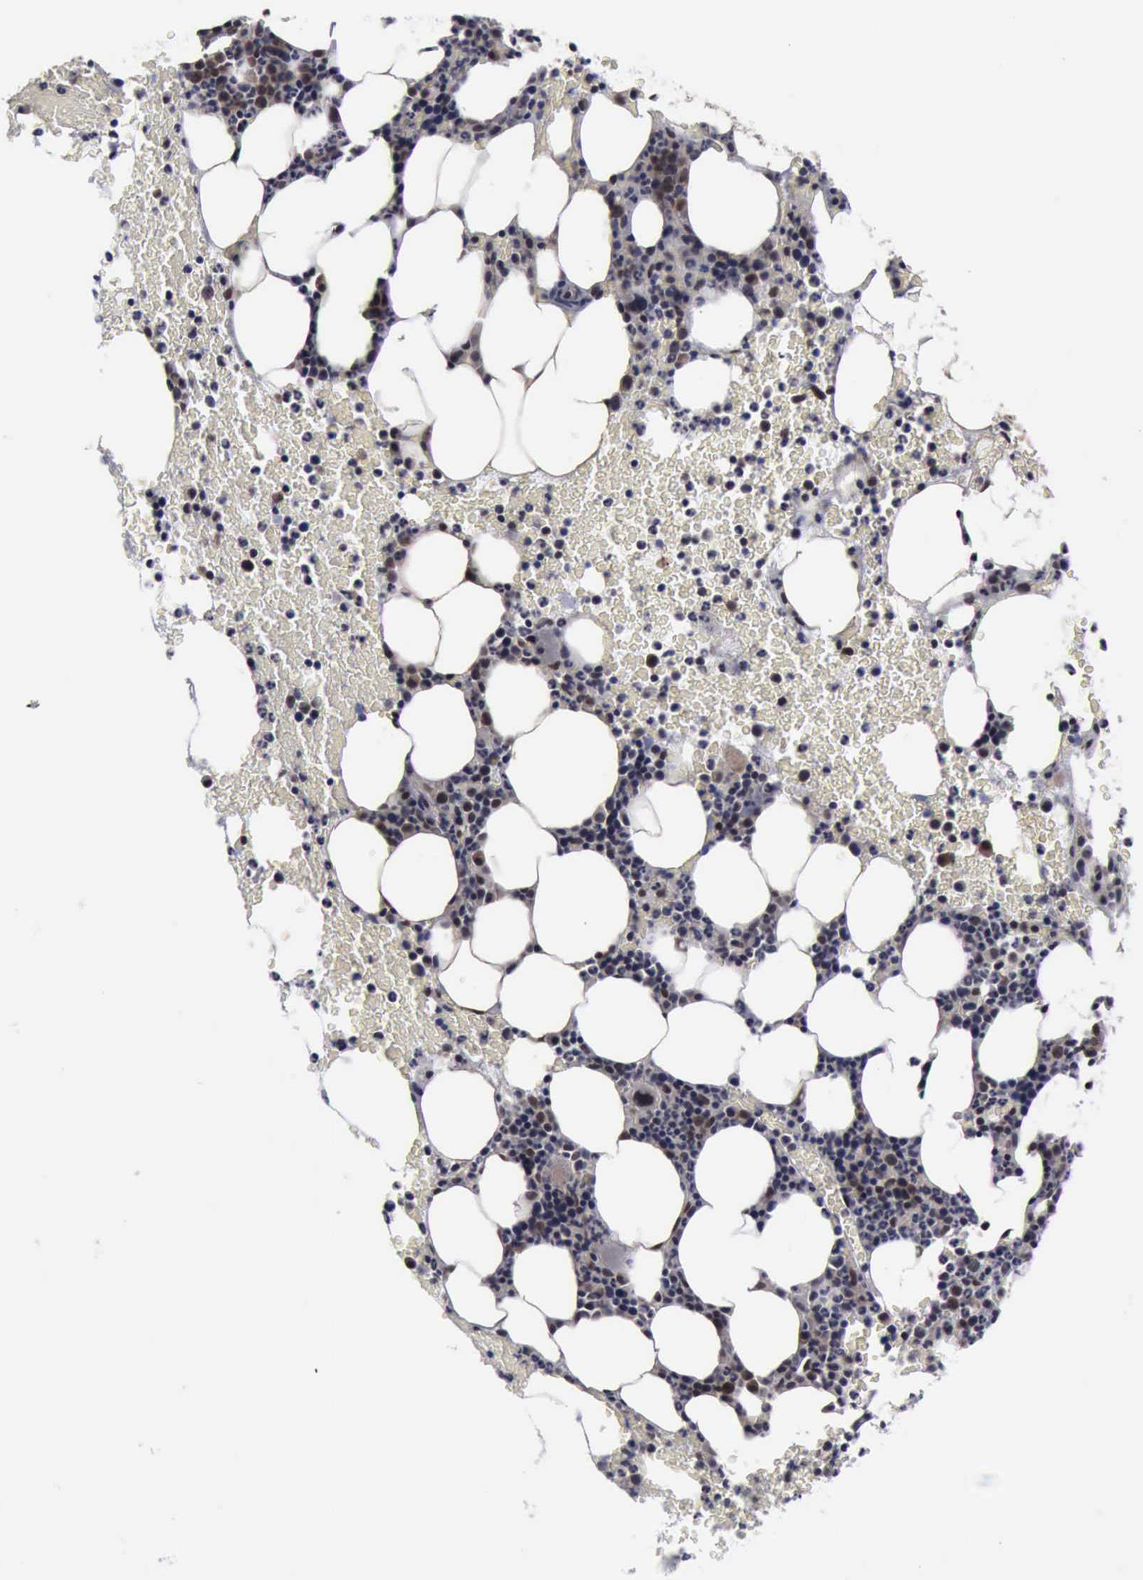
{"staining": {"intensity": "weak", "quantity": "25%-75%", "location": "cytoplasmic/membranous,nuclear"}, "tissue": "bone marrow", "cell_type": "Hematopoietic cells", "image_type": "normal", "snomed": [{"axis": "morphology", "description": "Normal tissue, NOS"}, {"axis": "topography", "description": "Bone marrow"}], "caption": "Immunohistochemistry of normal human bone marrow exhibits low levels of weak cytoplasmic/membranous,nuclear positivity in about 25%-75% of hematopoietic cells.", "gene": "RTCB", "patient": {"sex": "female", "age": 53}}